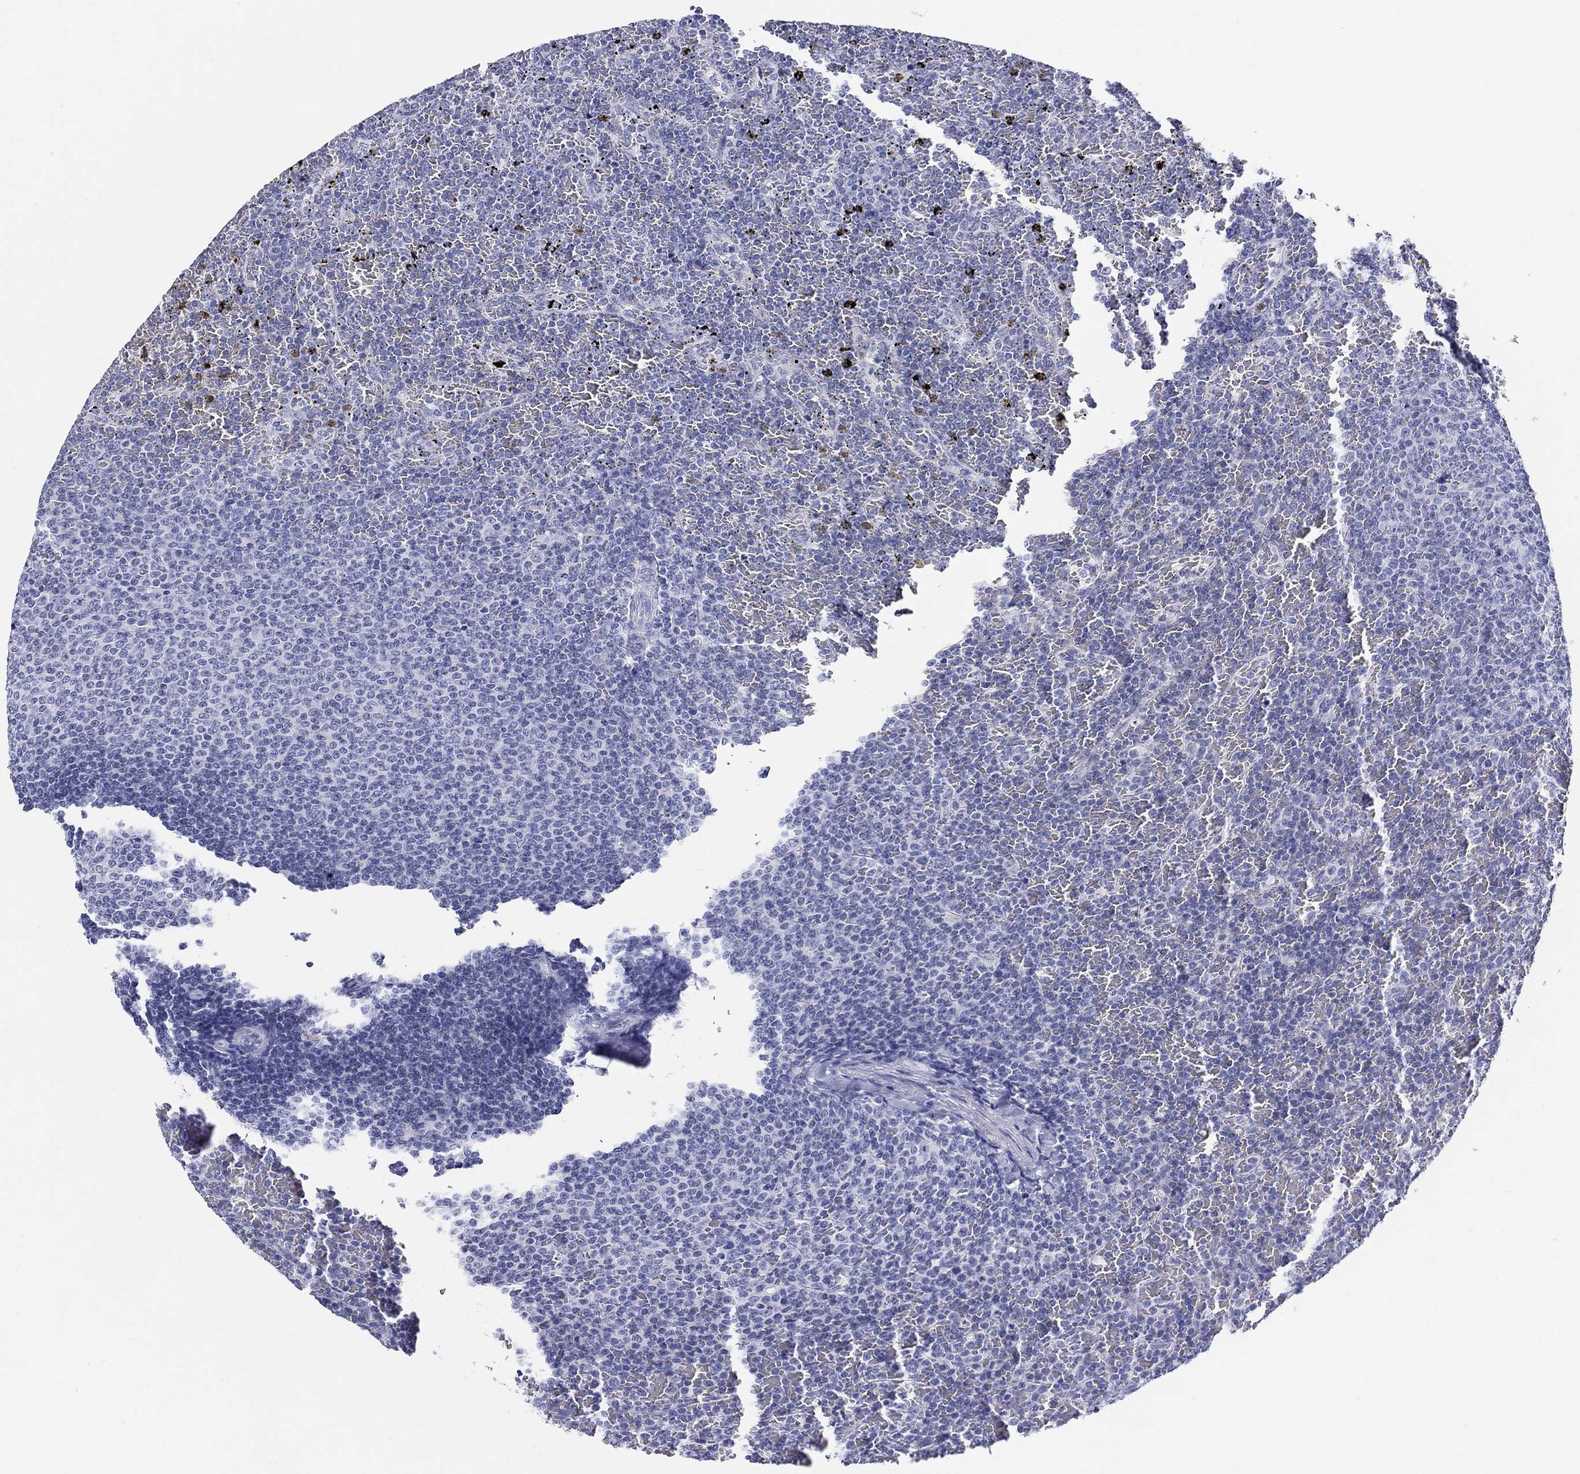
{"staining": {"intensity": "negative", "quantity": "none", "location": "none"}, "tissue": "lymphoma", "cell_type": "Tumor cells", "image_type": "cancer", "snomed": [{"axis": "morphology", "description": "Malignant lymphoma, non-Hodgkin's type, Low grade"}, {"axis": "topography", "description": "Spleen"}], "caption": "Lymphoma was stained to show a protein in brown. There is no significant expression in tumor cells. The staining was performed using DAB (3,3'-diaminobenzidine) to visualize the protein expression in brown, while the nuclei were stained in blue with hematoxylin (Magnification: 20x).", "gene": "CRYGS", "patient": {"sex": "female", "age": 77}}